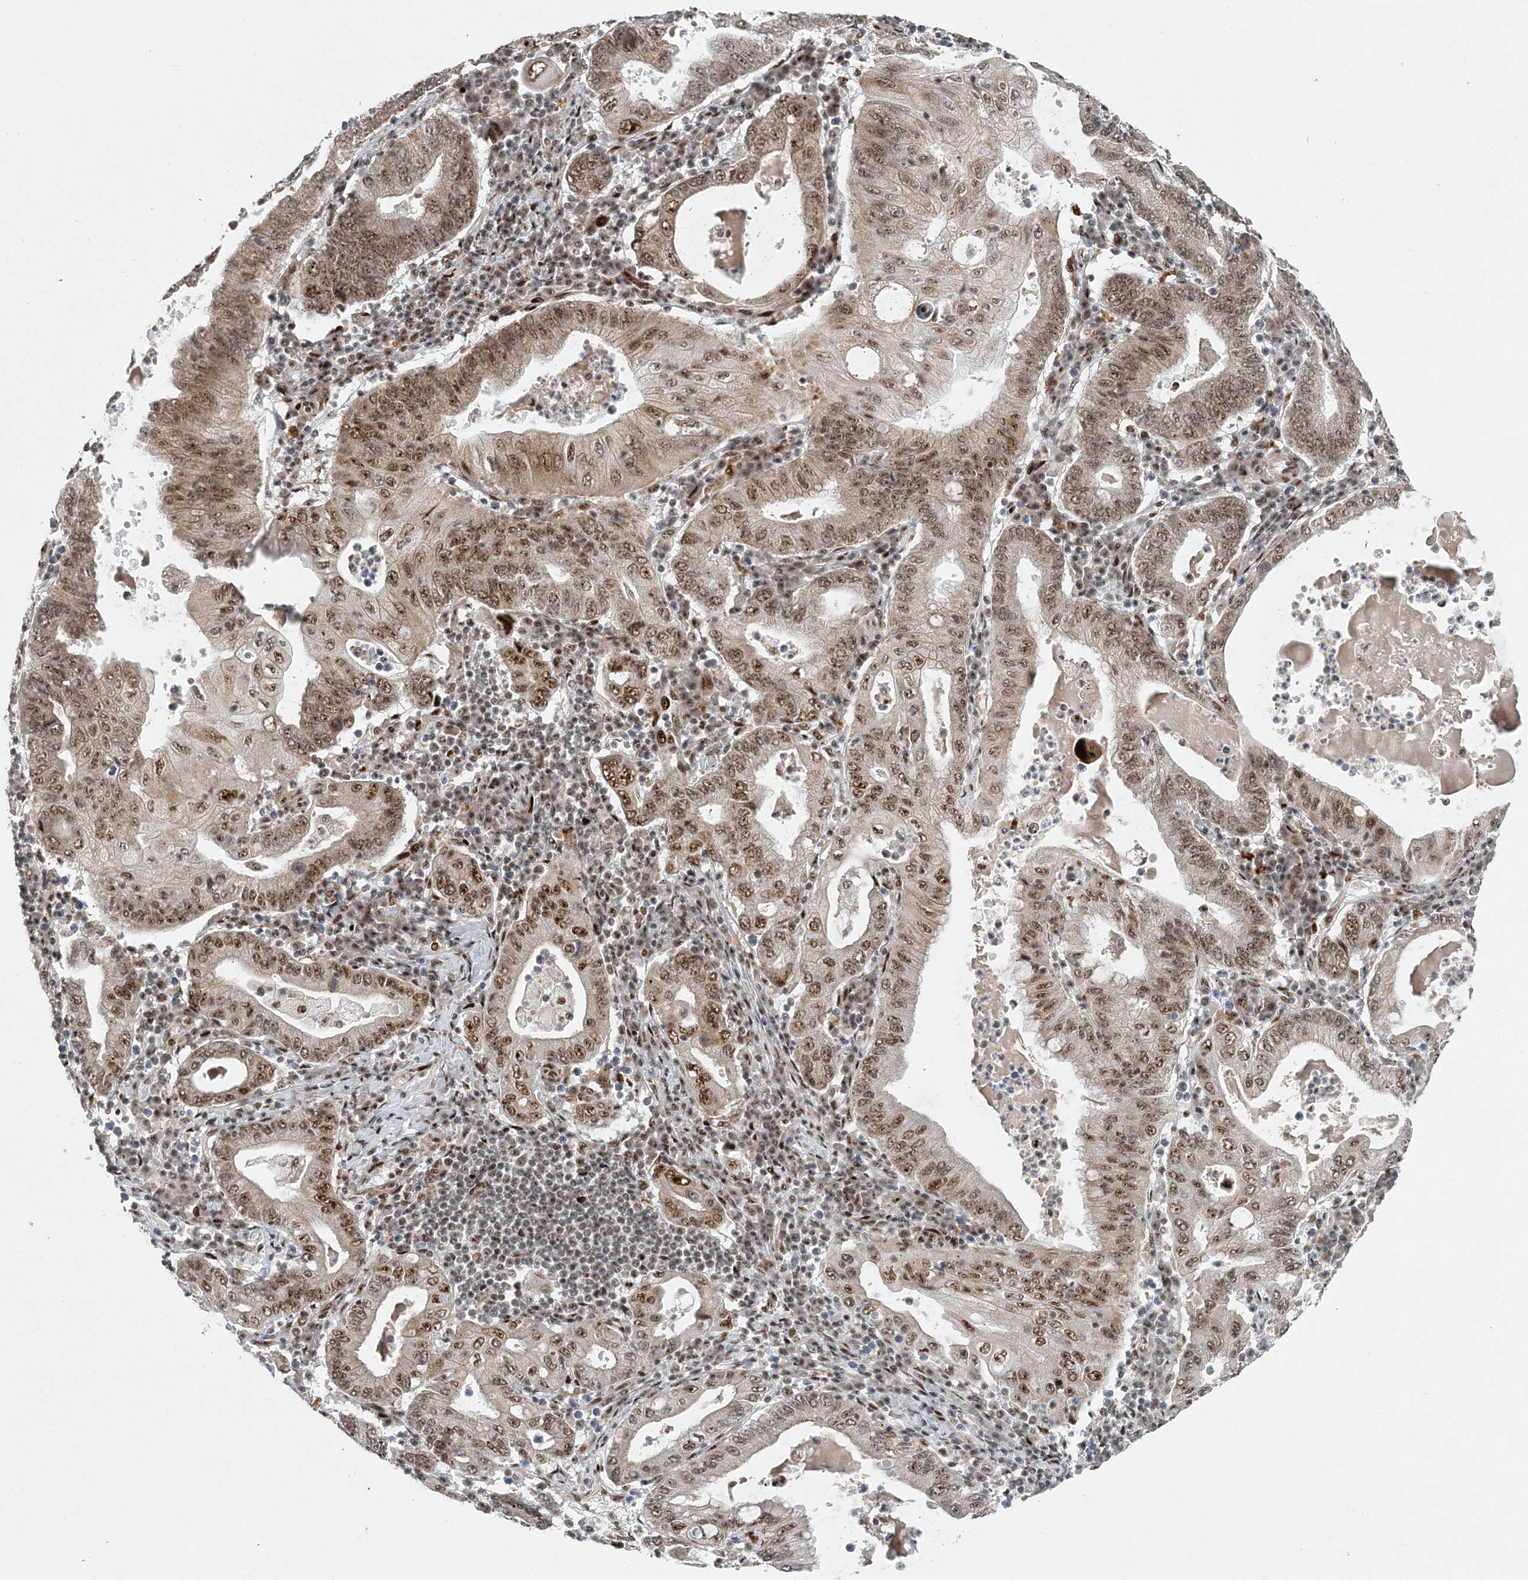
{"staining": {"intensity": "moderate", "quantity": ">75%", "location": "nuclear"}, "tissue": "stomach cancer", "cell_type": "Tumor cells", "image_type": "cancer", "snomed": [{"axis": "morphology", "description": "Normal tissue, NOS"}, {"axis": "morphology", "description": "Adenocarcinoma, NOS"}, {"axis": "topography", "description": "Esophagus"}, {"axis": "topography", "description": "Stomach, upper"}, {"axis": "topography", "description": "Peripheral nerve tissue"}], "caption": "Protein staining of stomach cancer tissue displays moderate nuclear staining in approximately >75% of tumor cells. (DAB (3,3'-diaminobenzidine) IHC, brown staining for protein, blue staining for nuclei).", "gene": "CWC22", "patient": {"sex": "male", "age": 62}}